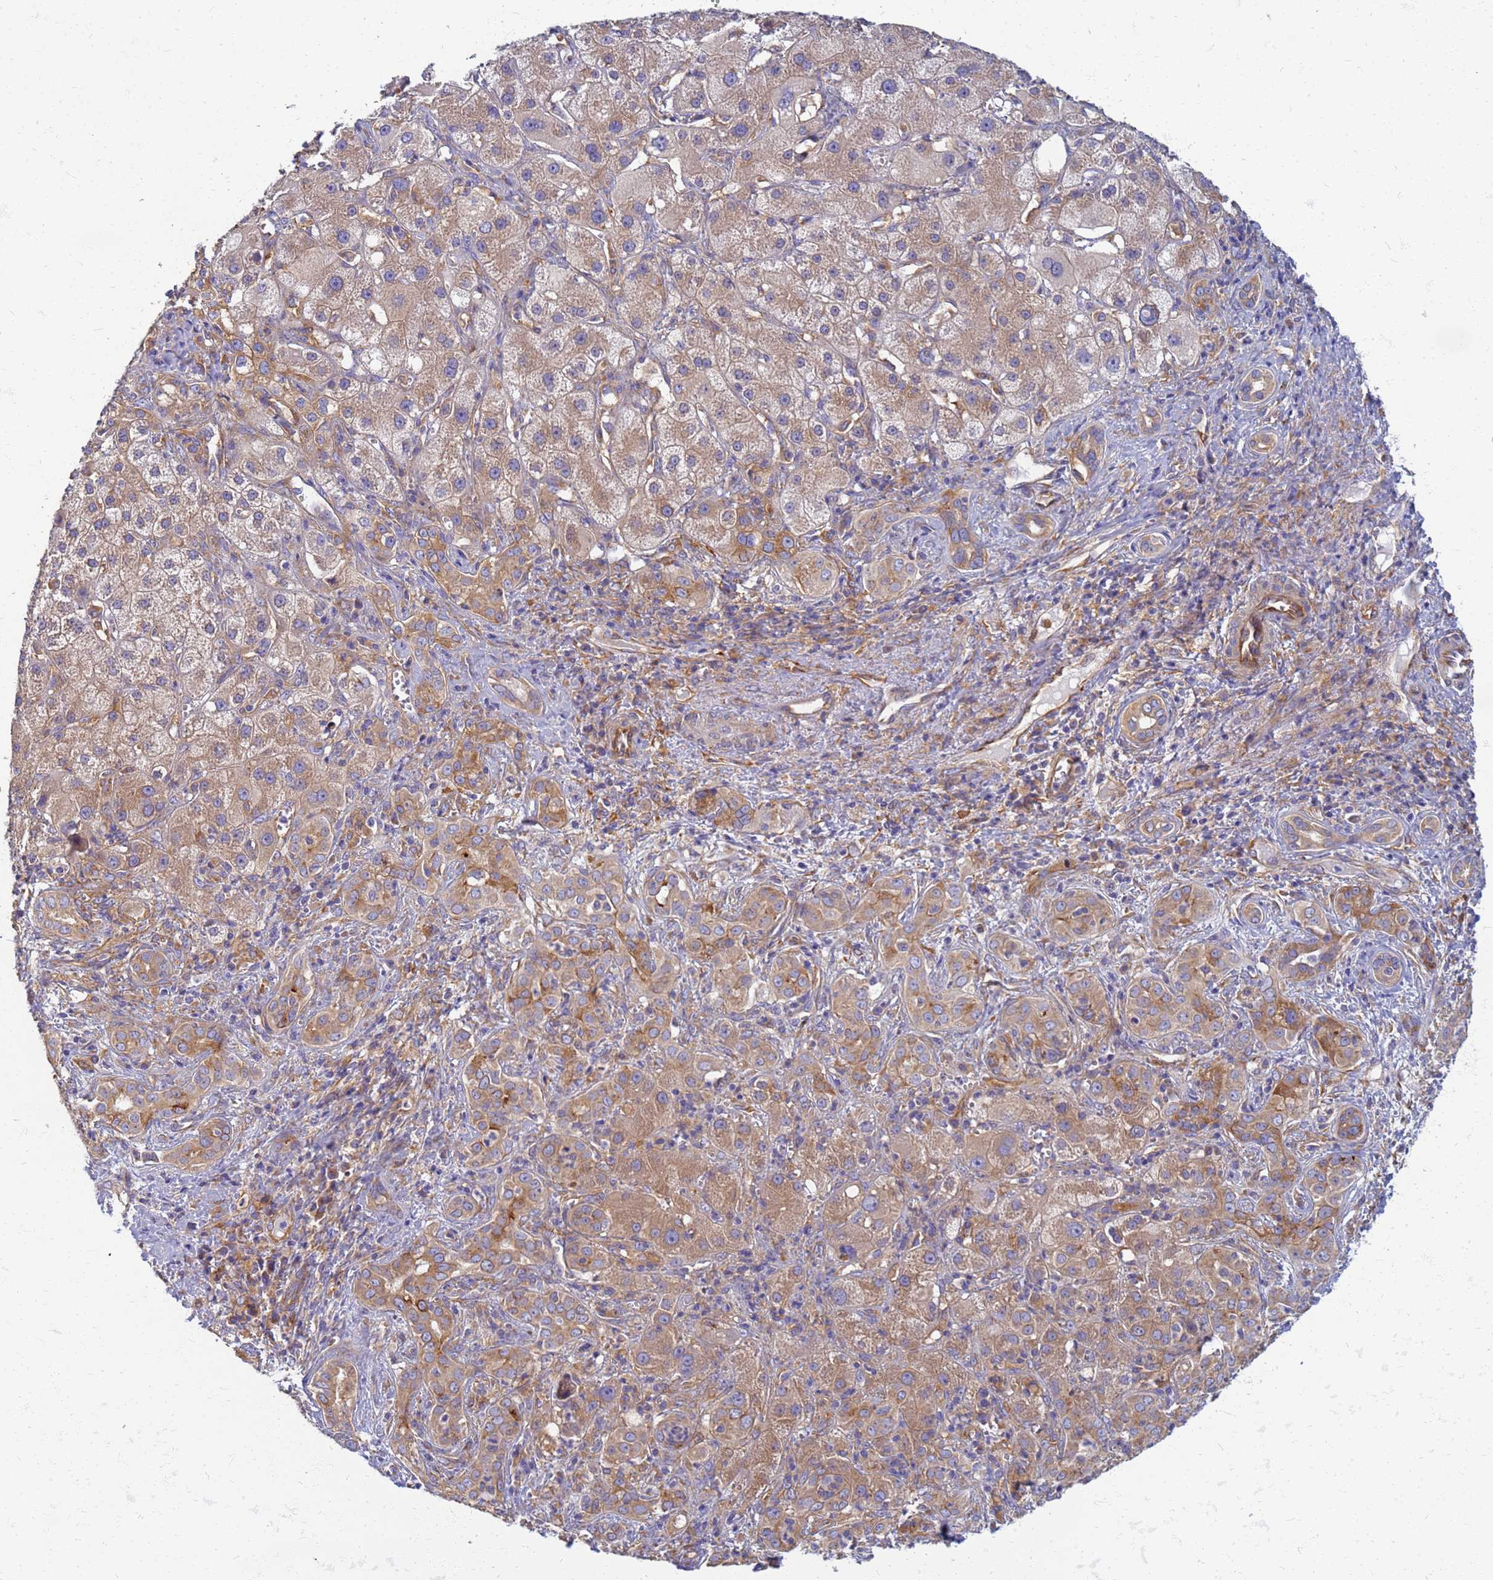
{"staining": {"intensity": "moderate", "quantity": ">75%", "location": "cytoplasmic/membranous"}, "tissue": "liver cancer", "cell_type": "Tumor cells", "image_type": "cancer", "snomed": [{"axis": "morphology", "description": "Carcinoma, Hepatocellular, NOS"}, {"axis": "topography", "description": "Liver"}], "caption": "Tumor cells show moderate cytoplasmic/membranous staining in about >75% of cells in hepatocellular carcinoma (liver).", "gene": "EEA1", "patient": {"sex": "female", "age": 43}}